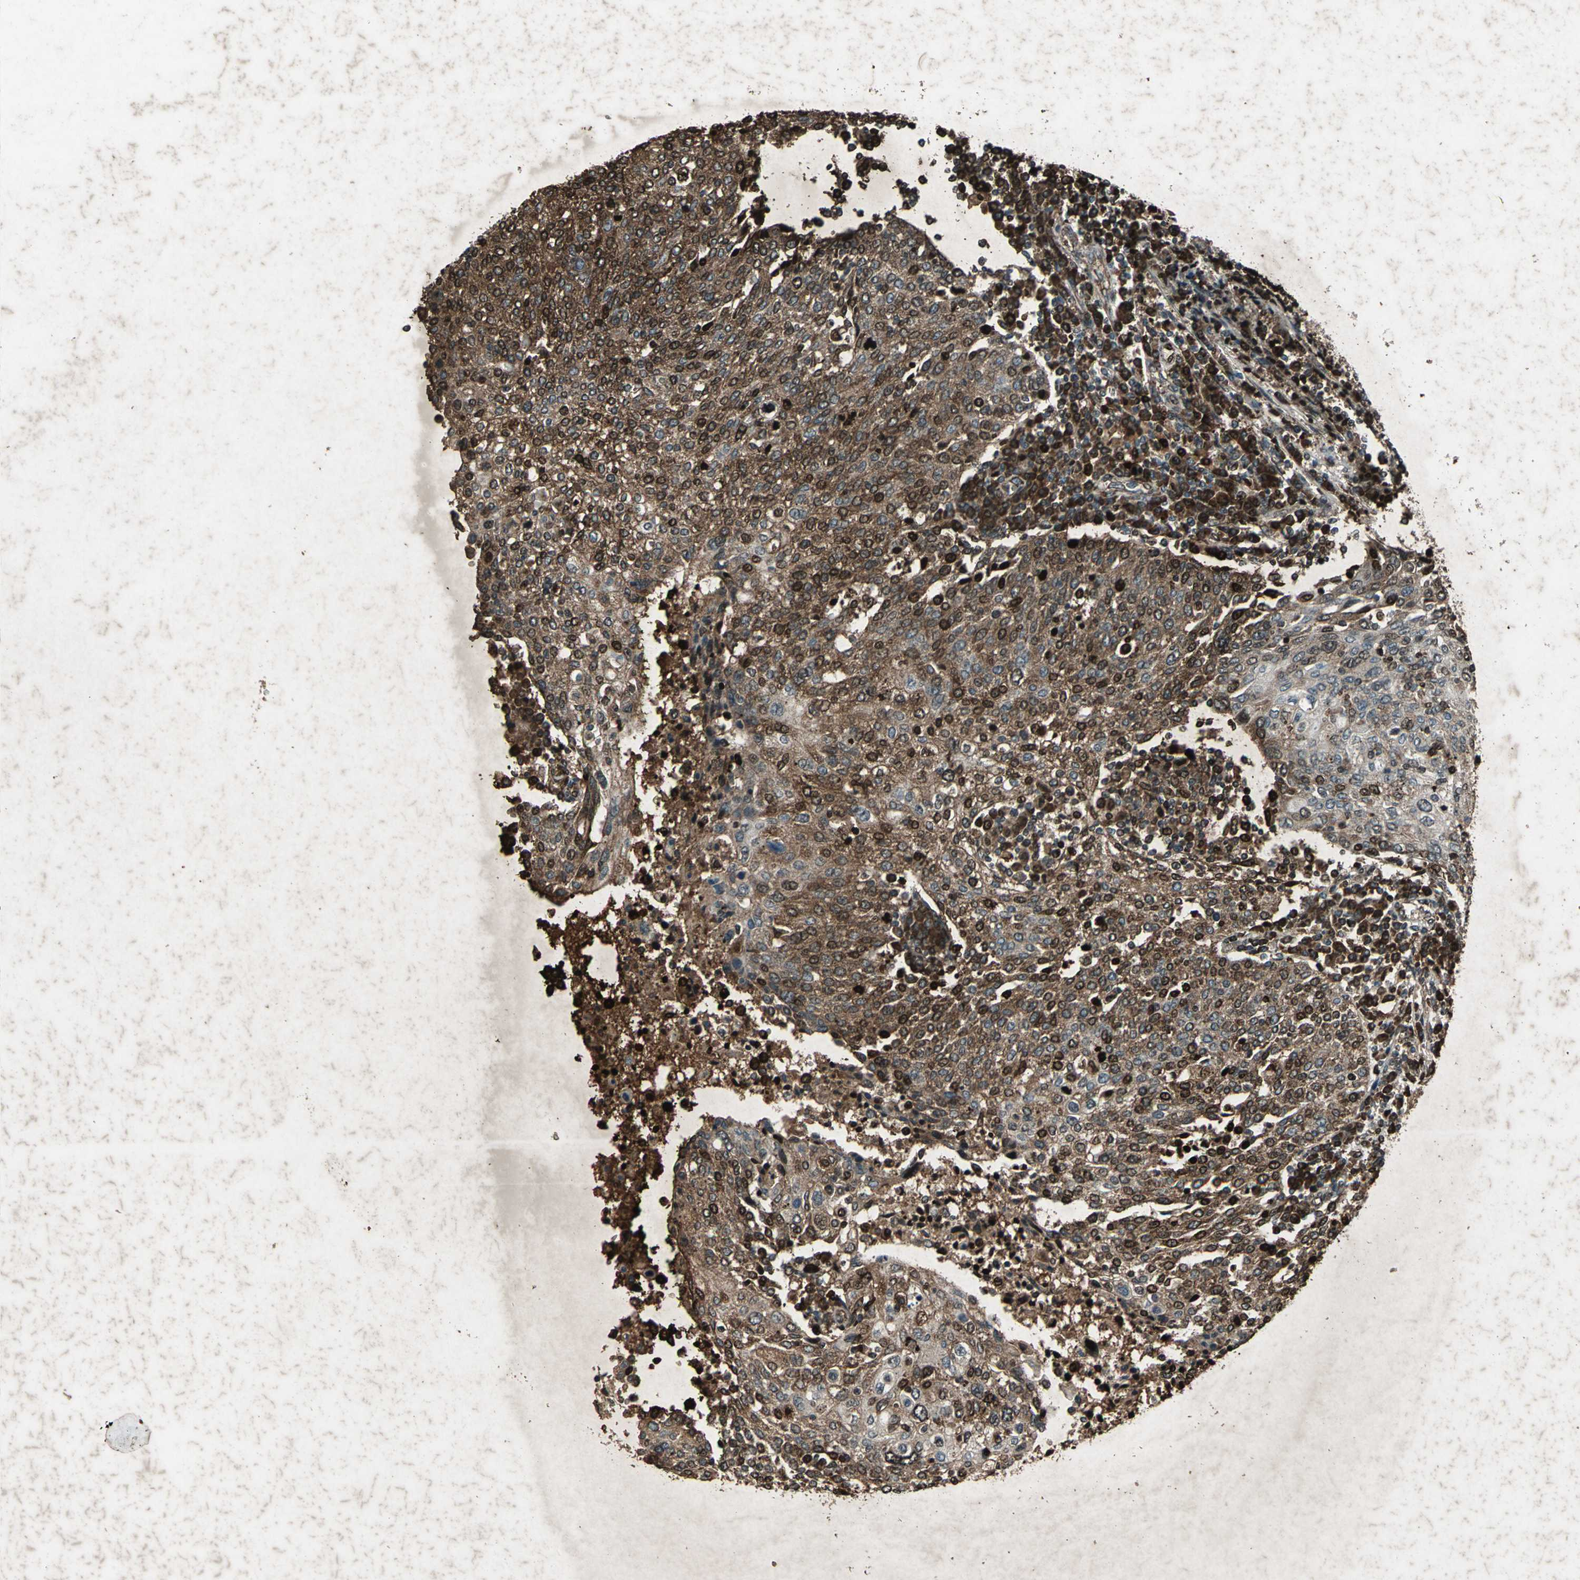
{"staining": {"intensity": "strong", "quantity": ">75%", "location": "cytoplasmic/membranous,nuclear"}, "tissue": "cervical cancer", "cell_type": "Tumor cells", "image_type": "cancer", "snomed": [{"axis": "morphology", "description": "Squamous cell carcinoma, NOS"}, {"axis": "topography", "description": "Cervix"}], "caption": "Brown immunohistochemical staining in cervical cancer displays strong cytoplasmic/membranous and nuclear positivity in about >75% of tumor cells.", "gene": "SEPTIN4", "patient": {"sex": "female", "age": 40}}